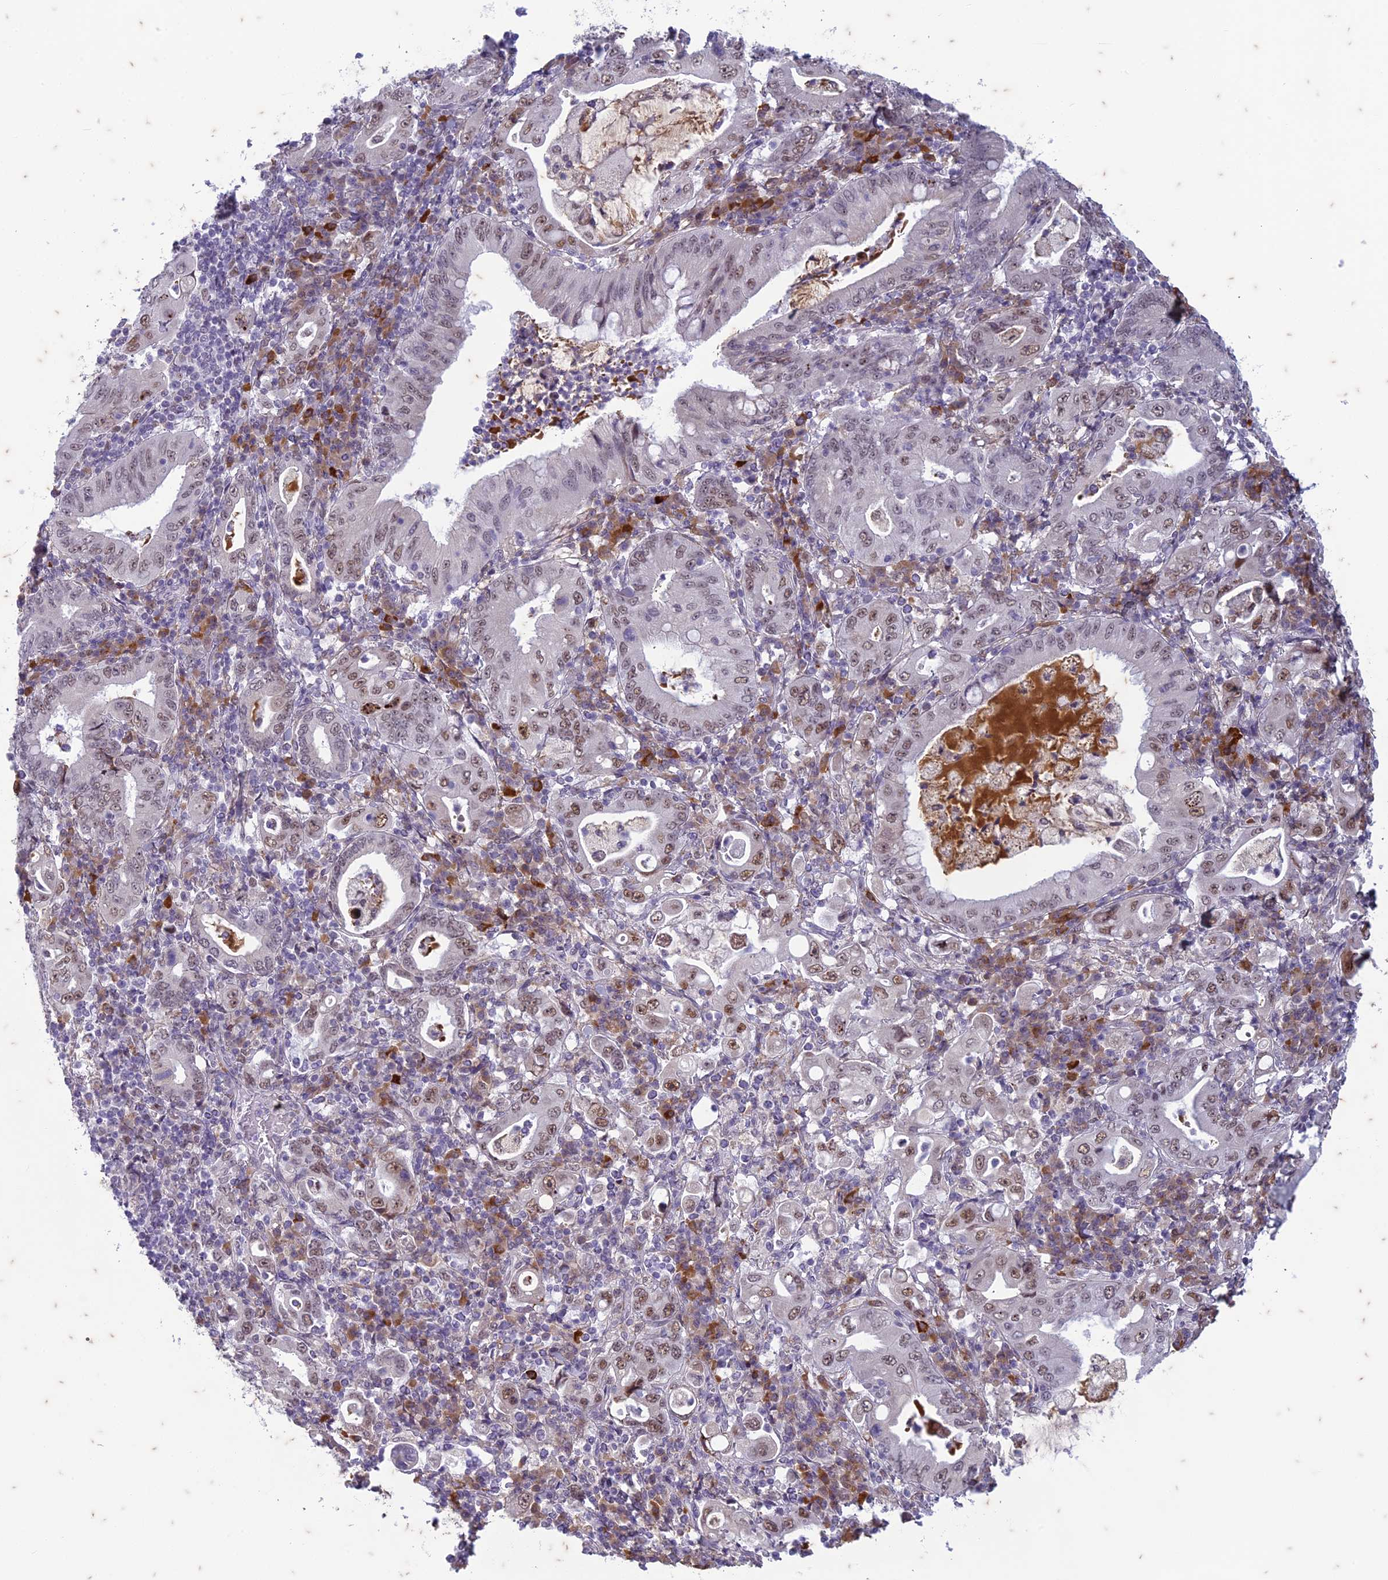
{"staining": {"intensity": "weak", "quantity": ">75%", "location": "nuclear"}, "tissue": "stomach cancer", "cell_type": "Tumor cells", "image_type": "cancer", "snomed": [{"axis": "morphology", "description": "Normal tissue, NOS"}, {"axis": "morphology", "description": "Adenocarcinoma, NOS"}, {"axis": "topography", "description": "Esophagus"}, {"axis": "topography", "description": "Stomach, upper"}, {"axis": "topography", "description": "Peripheral nerve tissue"}], "caption": "Stomach cancer was stained to show a protein in brown. There is low levels of weak nuclear positivity in about >75% of tumor cells.", "gene": "PABPN1L", "patient": {"sex": "male", "age": 62}}